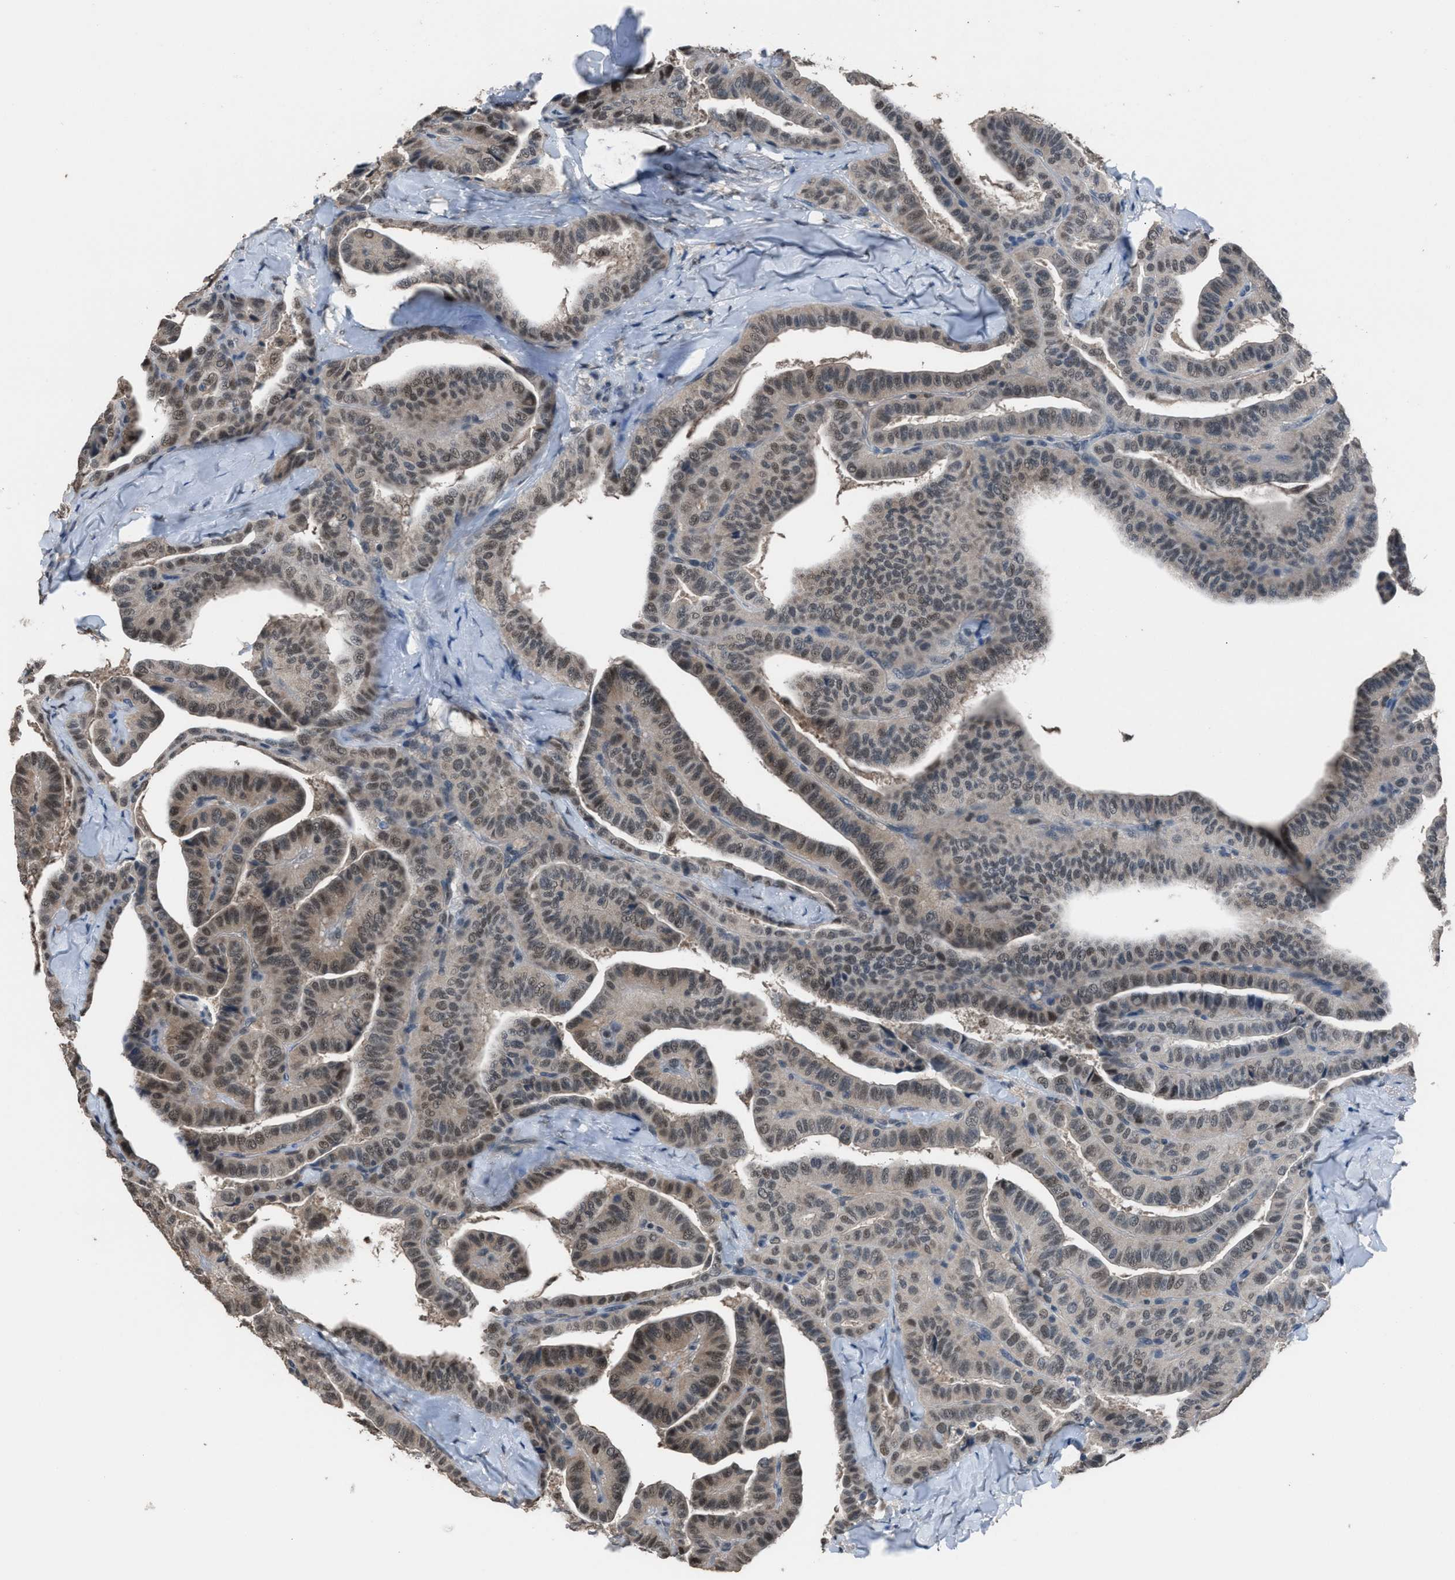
{"staining": {"intensity": "weak", "quantity": ">75%", "location": "nuclear"}, "tissue": "thyroid cancer", "cell_type": "Tumor cells", "image_type": "cancer", "snomed": [{"axis": "morphology", "description": "Papillary adenocarcinoma, NOS"}, {"axis": "topography", "description": "Thyroid gland"}], "caption": "The micrograph reveals immunohistochemical staining of thyroid papillary adenocarcinoma. There is weak nuclear positivity is appreciated in about >75% of tumor cells. Ihc stains the protein of interest in brown and the nuclei are stained blue.", "gene": "ZNF276", "patient": {"sex": "male", "age": 77}}